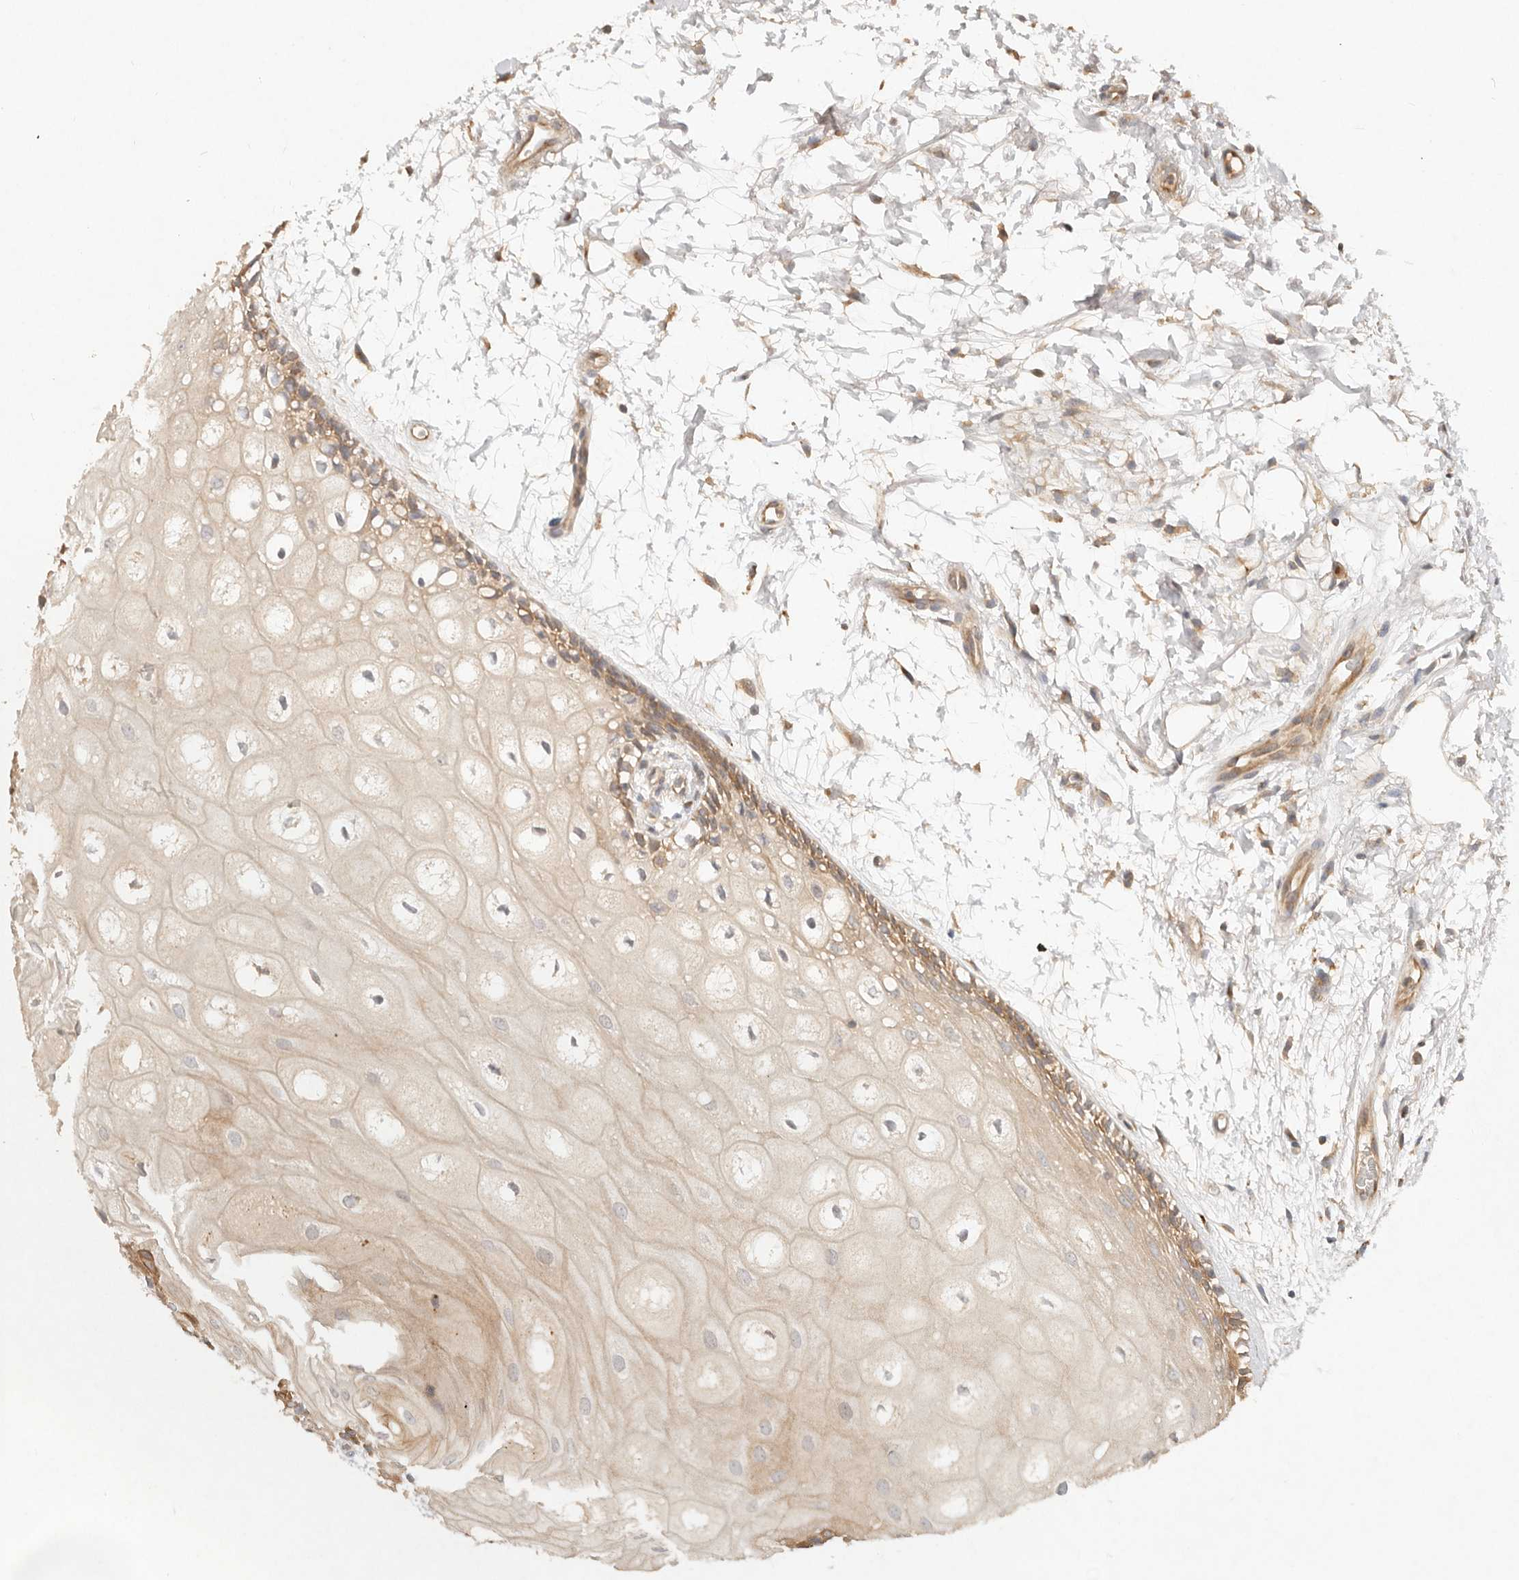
{"staining": {"intensity": "moderate", "quantity": ">75%", "location": "cytoplasmic/membranous"}, "tissue": "oral mucosa", "cell_type": "Squamous epithelial cells", "image_type": "normal", "snomed": [{"axis": "morphology", "description": "Normal tissue, NOS"}, {"axis": "topography", "description": "Skeletal muscle"}, {"axis": "topography", "description": "Oral tissue"}, {"axis": "topography", "description": "Peripheral nerve tissue"}], "caption": "Approximately >75% of squamous epithelial cells in benign oral mucosa display moderate cytoplasmic/membranous protein expression as visualized by brown immunohistochemical staining.", "gene": "HECTD3", "patient": {"sex": "female", "age": 84}}